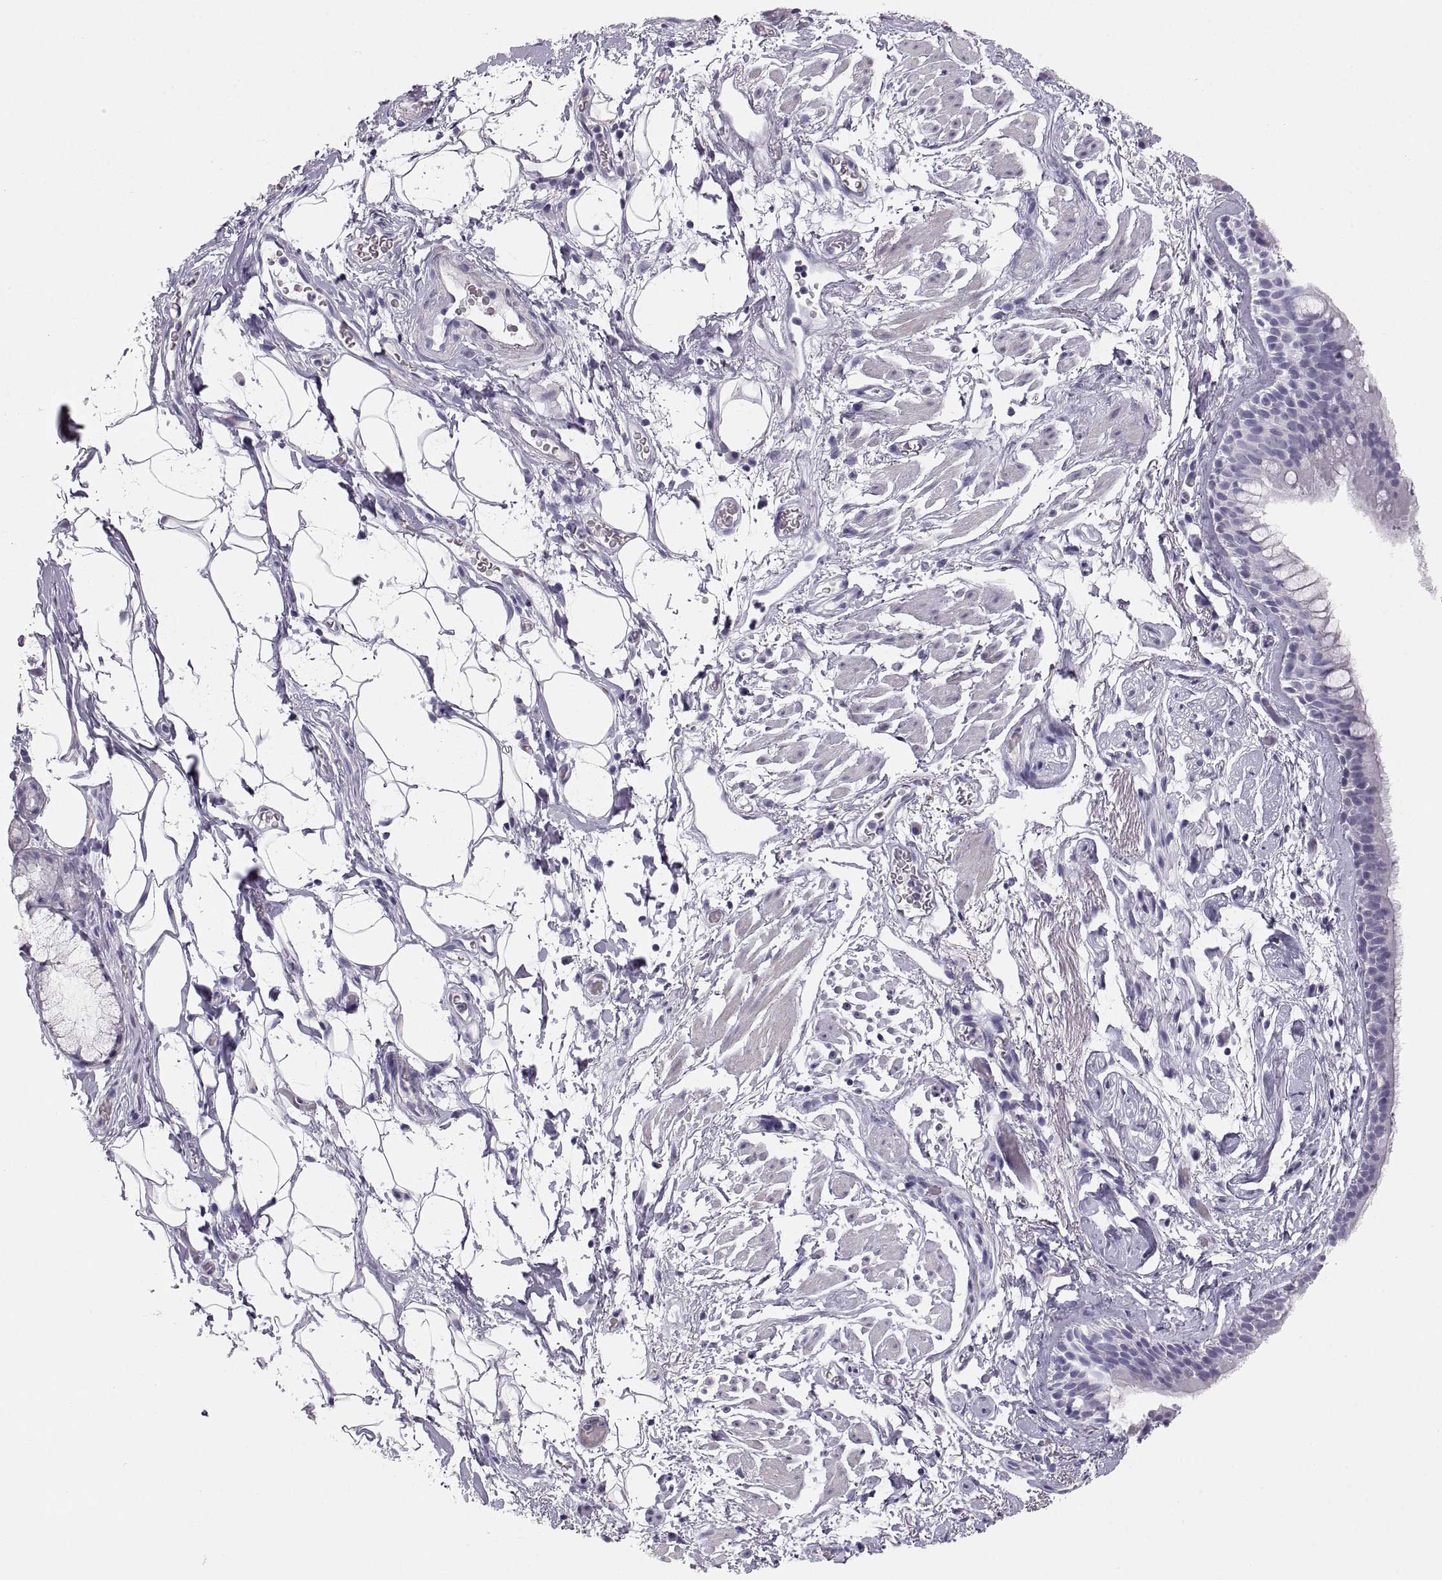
{"staining": {"intensity": "negative", "quantity": "none", "location": "none"}, "tissue": "bronchus", "cell_type": "Respiratory epithelial cells", "image_type": "normal", "snomed": [{"axis": "morphology", "description": "Normal tissue, NOS"}, {"axis": "topography", "description": "Cartilage tissue"}, {"axis": "topography", "description": "Bronchus"}], "caption": "High magnification brightfield microscopy of normal bronchus stained with DAB (3,3'-diaminobenzidine) (brown) and counterstained with hematoxylin (blue): respiratory epithelial cells show no significant staining.", "gene": "COL9A3", "patient": {"sex": "male", "age": 58}}